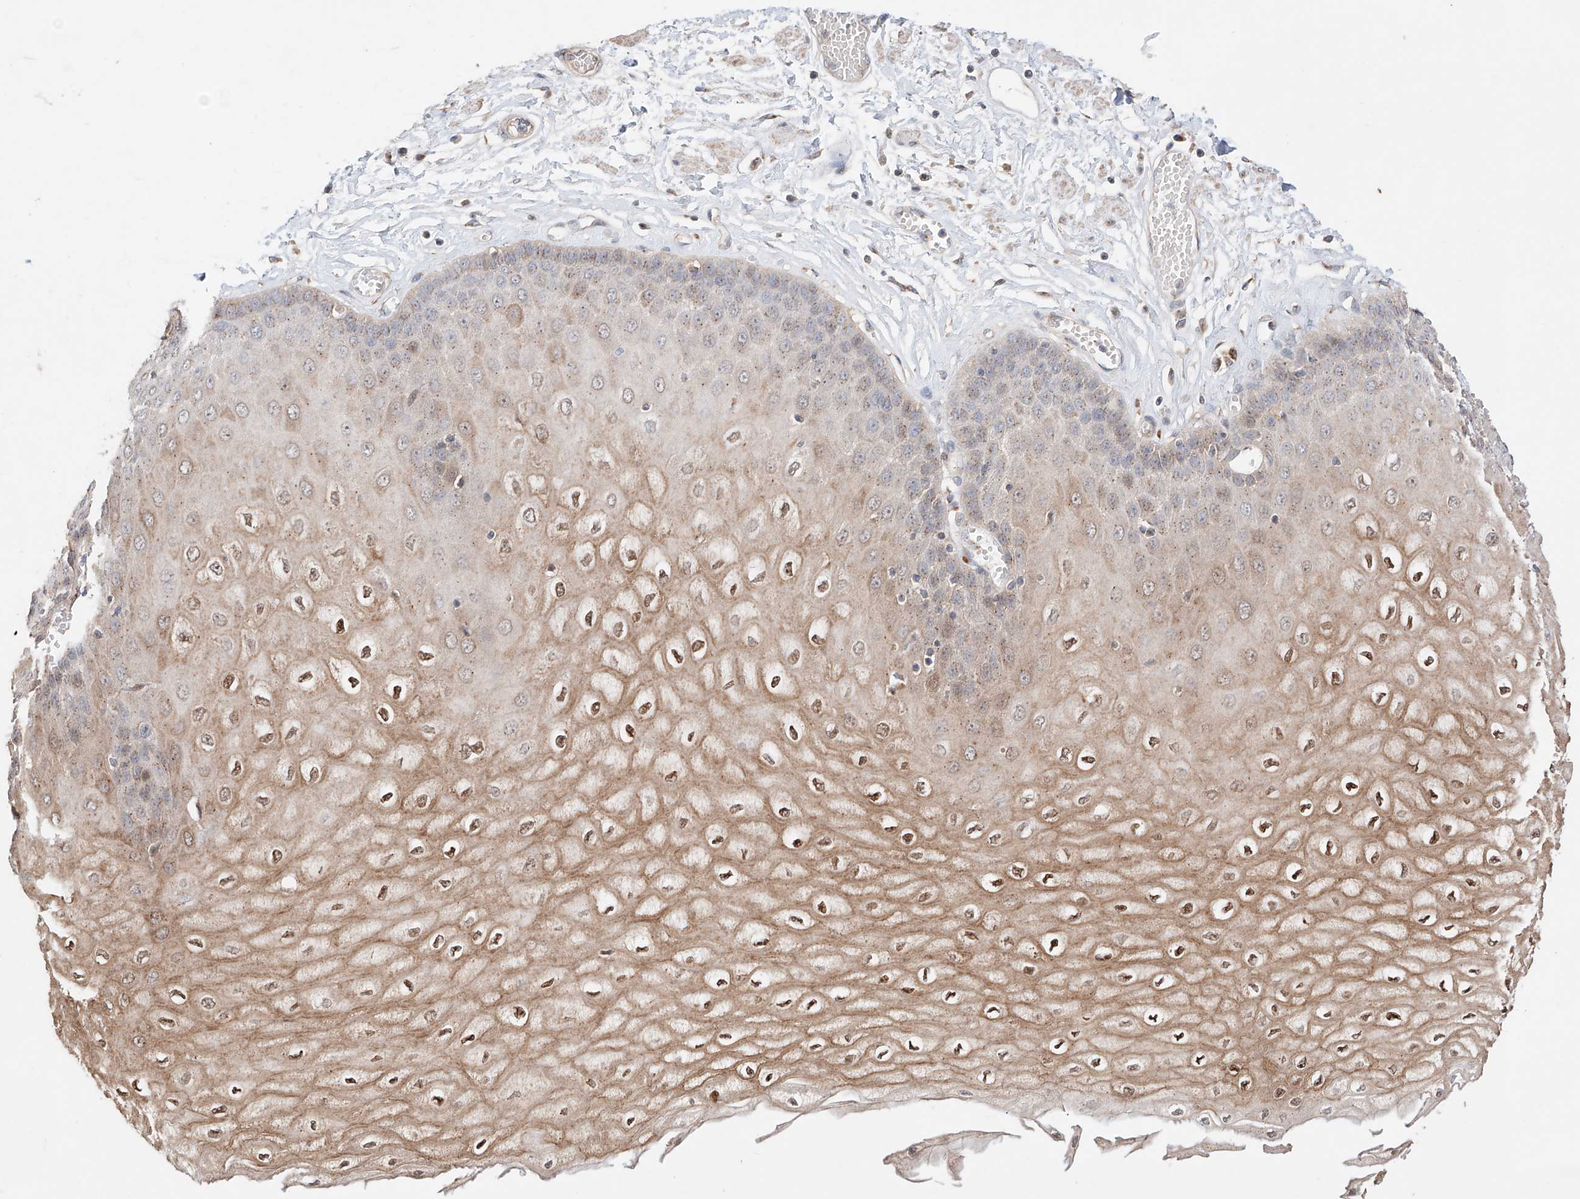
{"staining": {"intensity": "moderate", "quantity": ">75%", "location": "cytoplasmic/membranous,nuclear"}, "tissue": "esophagus", "cell_type": "Squamous epithelial cells", "image_type": "normal", "snomed": [{"axis": "morphology", "description": "Normal tissue, NOS"}, {"axis": "topography", "description": "Esophagus"}], "caption": "An immunohistochemistry histopathology image of benign tissue is shown. Protein staining in brown labels moderate cytoplasmic/membranous,nuclear positivity in esophagus within squamous epithelial cells.", "gene": "MOSPD1", "patient": {"sex": "male", "age": 60}}